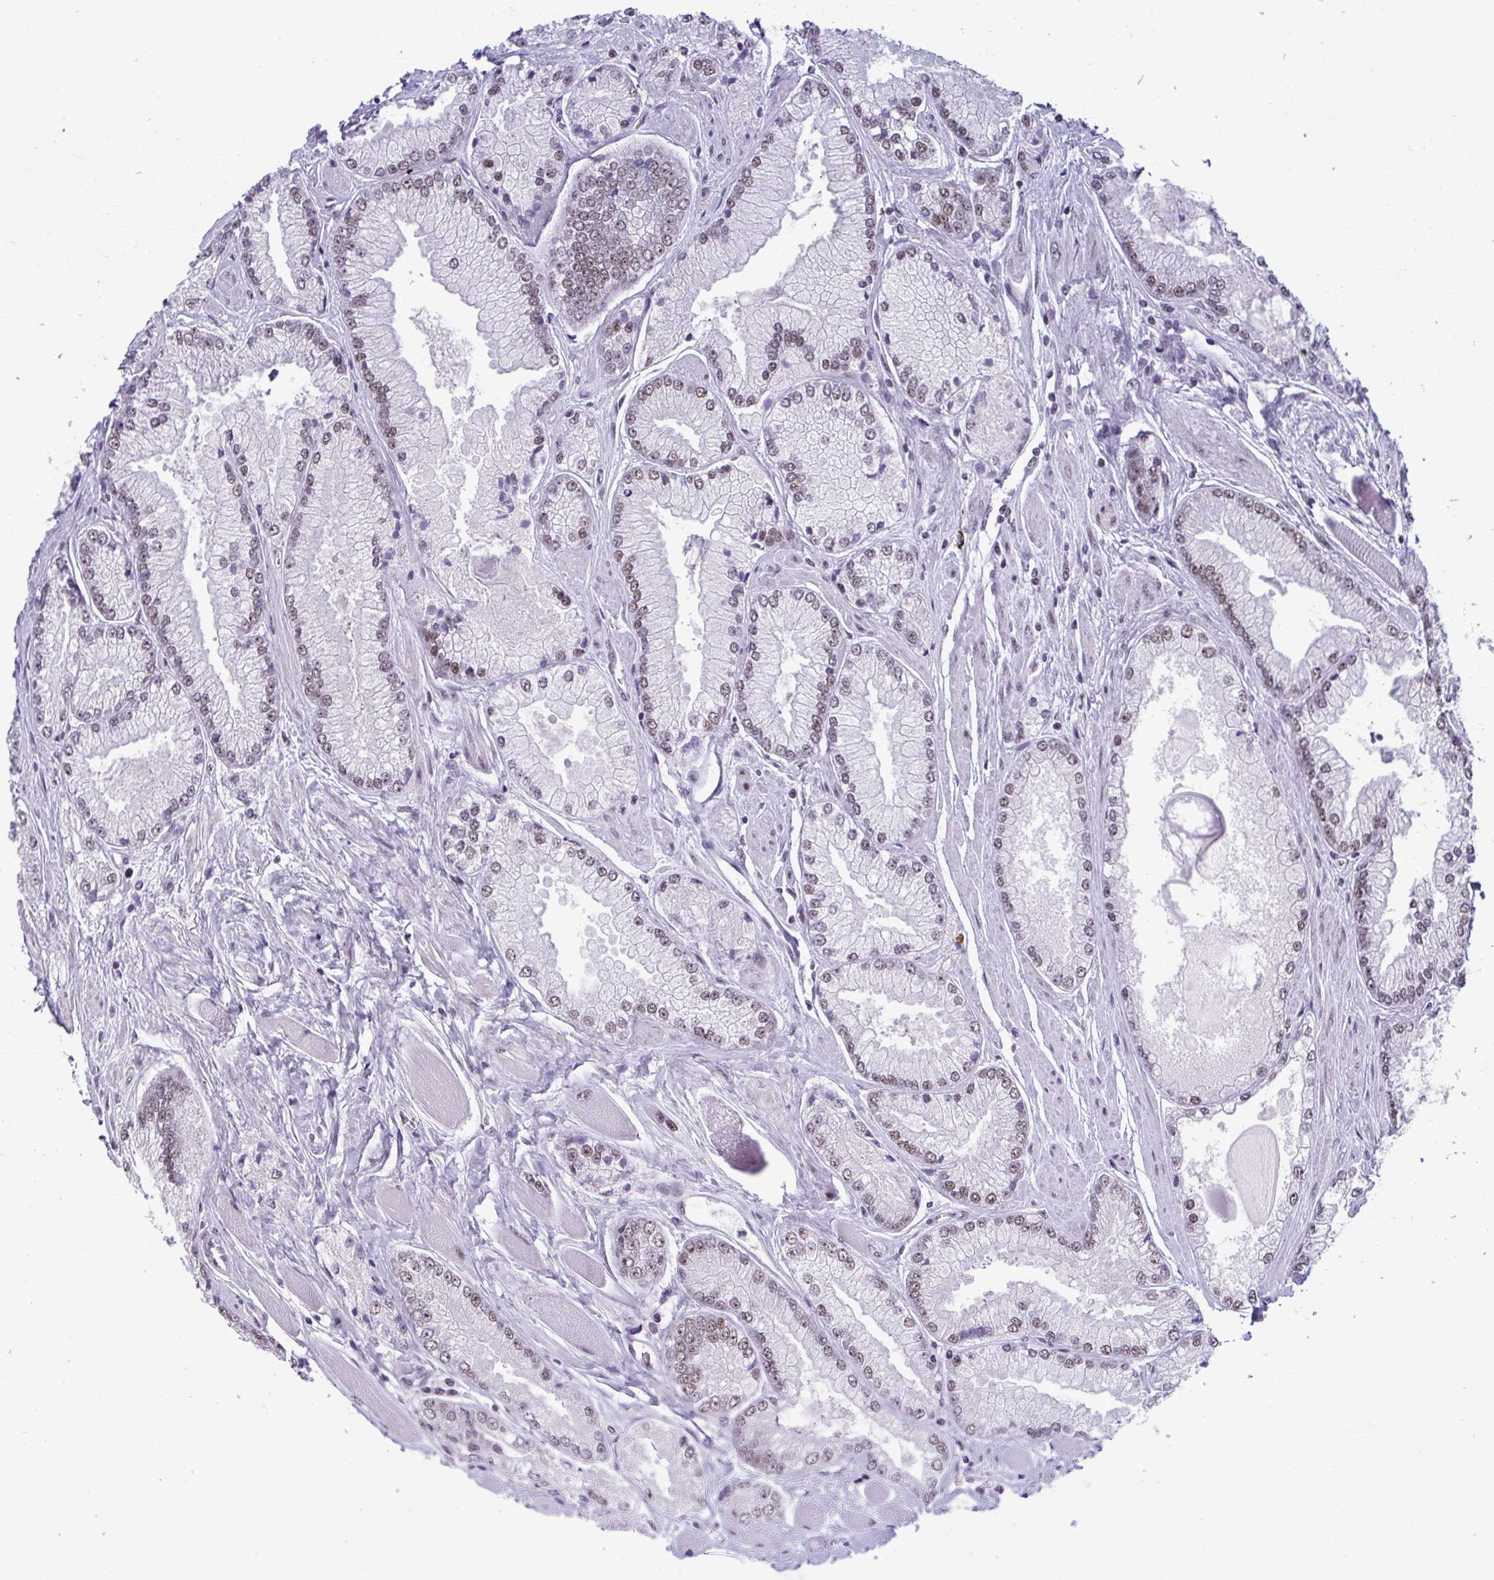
{"staining": {"intensity": "moderate", "quantity": "25%-75%", "location": "nuclear"}, "tissue": "prostate cancer", "cell_type": "Tumor cells", "image_type": "cancer", "snomed": [{"axis": "morphology", "description": "Adenocarcinoma, Low grade"}, {"axis": "topography", "description": "Prostate"}], "caption": "Protein expression analysis of low-grade adenocarcinoma (prostate) shows moderate nuclear positivity in approximately 25%-75% of tumor cells. (Brightfield microscopy of DAB IHC at high magnification).", "gene": "WBP11", "patient": {"sex": "male", "age": 67}}